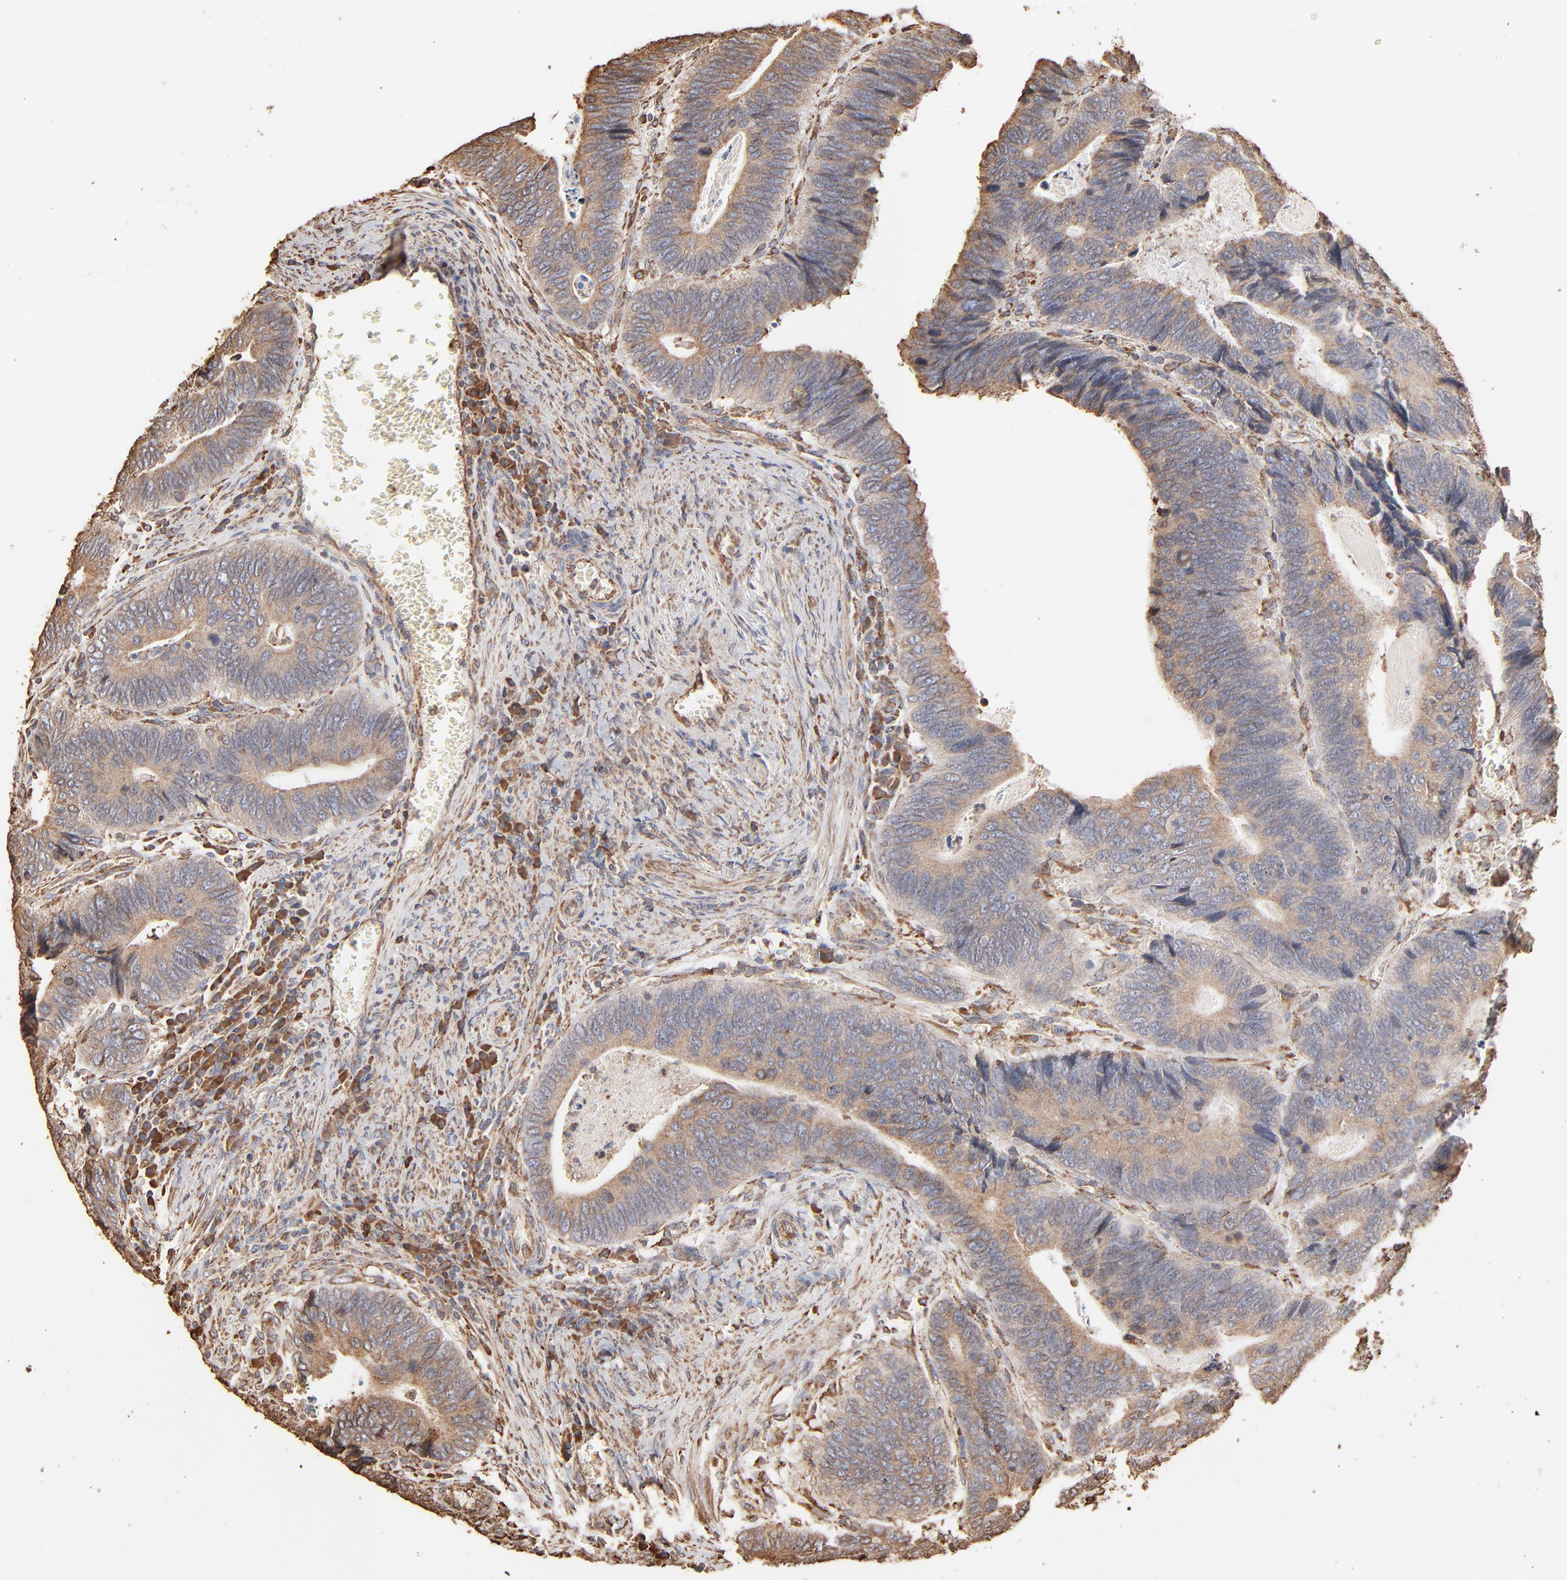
{"staining": {"intensity": "weak", "quantity": ">75%", "location": "cytoplasmic/membranous"}, "tissue": "colorectal cancer", "cell_type": "Tumor cells", "image_type": "cancer", "snomed": [{"axis": "morphology", "description": "Adenocarcinoma, NOS"}, {"axis": "topography", "description": "Colon"}], "caption": "Protein analysis of colorectal cancer (adenocarcinoma) tissue exhibits weak cytoplasmic/membranous expression in approximately >75% of tumor cells.", "gene": "PDIA3", "patient": {"sex": "male", "age": 72}}